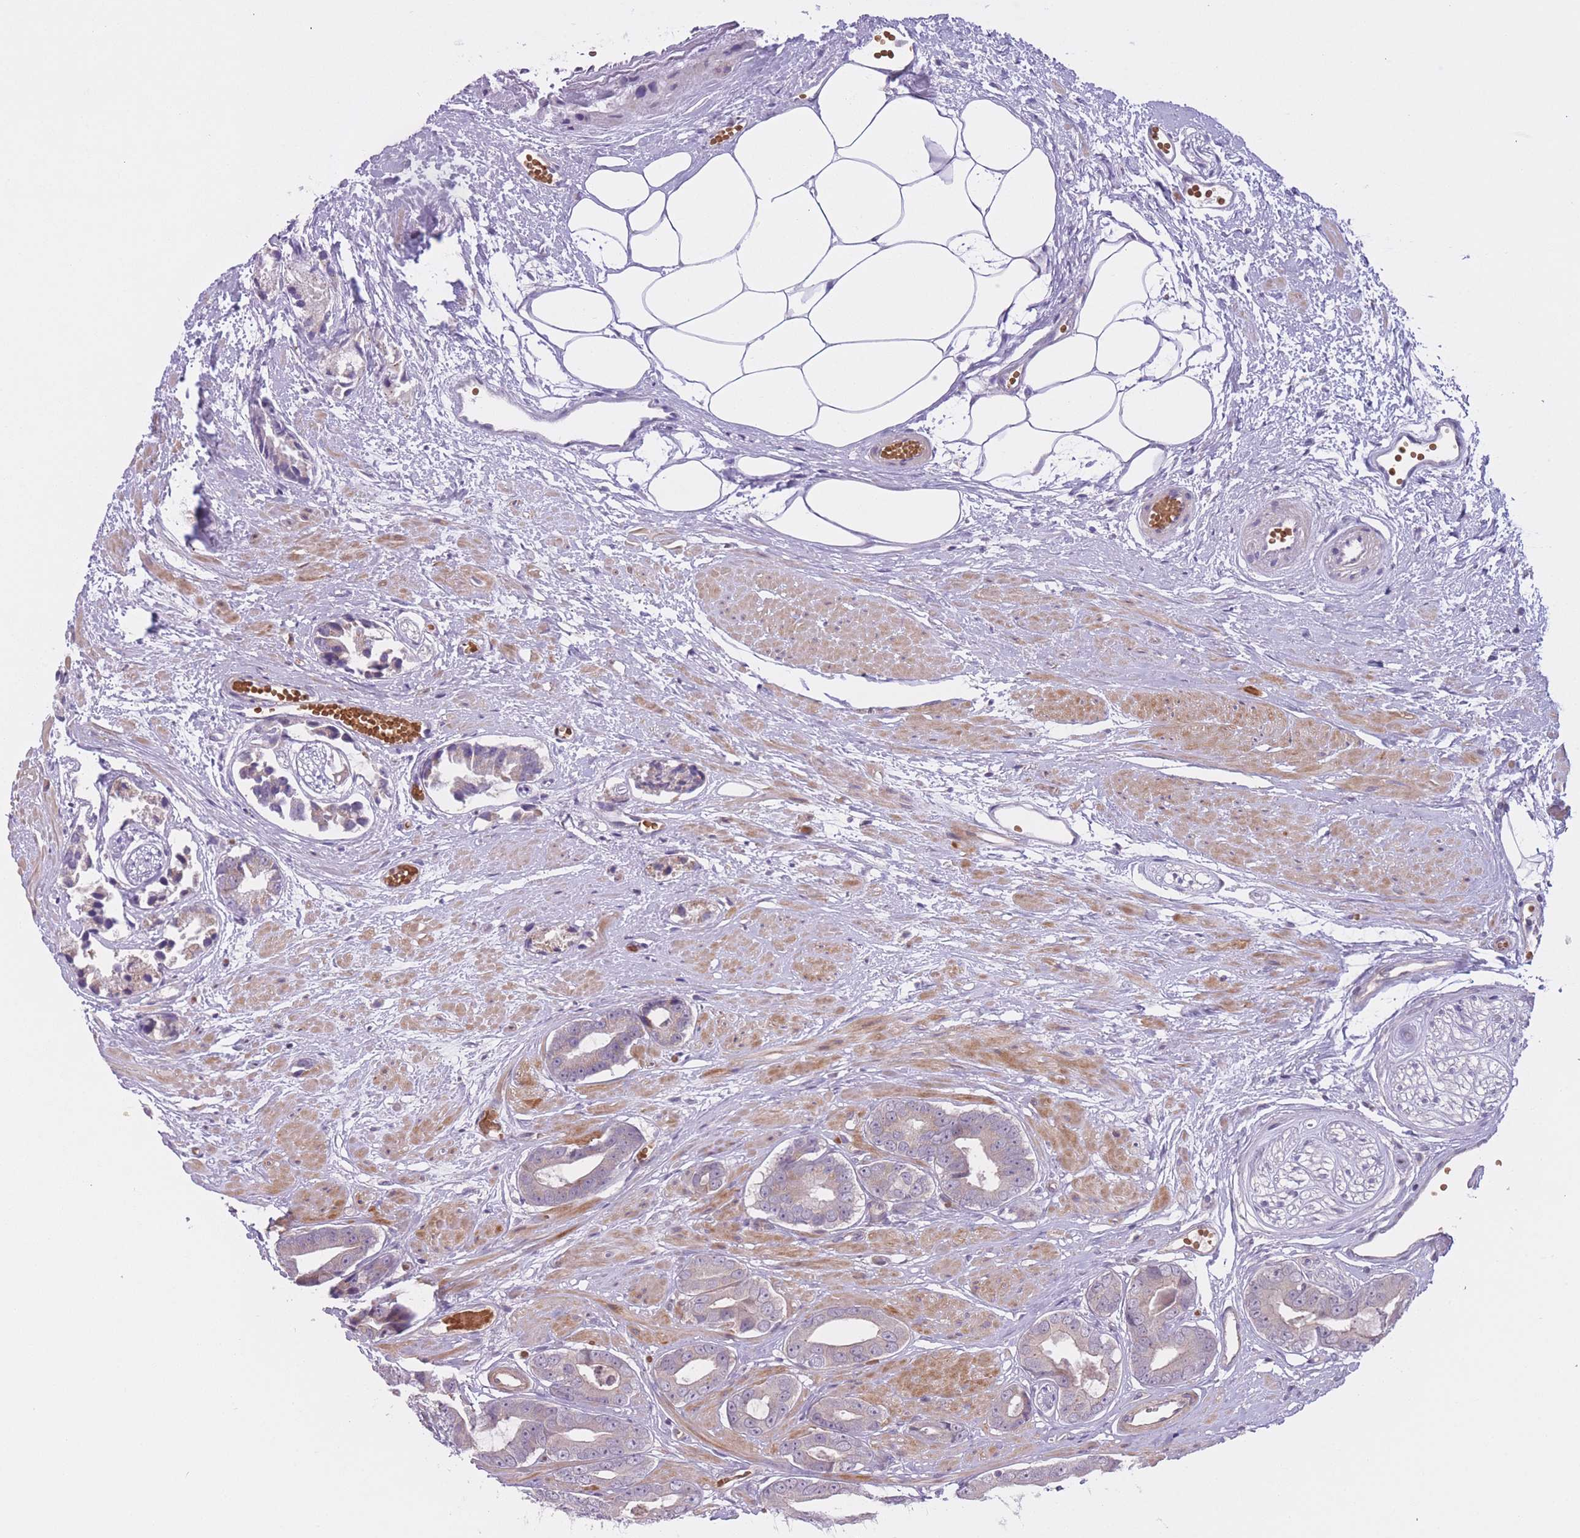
{"staining": {"intensity": "weak", "quantity": "25%-75%", "location": "cytoplasmic/membranous"}, "tissue": "prostate cancer", "cell_type": "Tumor cells", "image_type": "cancer", "snomed": [{"axis": "morphology", "description": "Adenocarcinoma, Low grade"}, {"axis": "topography", "description": "Prostate"}], "caption": "Protein analysis of prostate cancer tissue shows weak cytoplasmic/membranous staining in about 25%-75% of tumor cells.", "gene": "FUT5", "patient": {"sex": "male", "age": 64}}